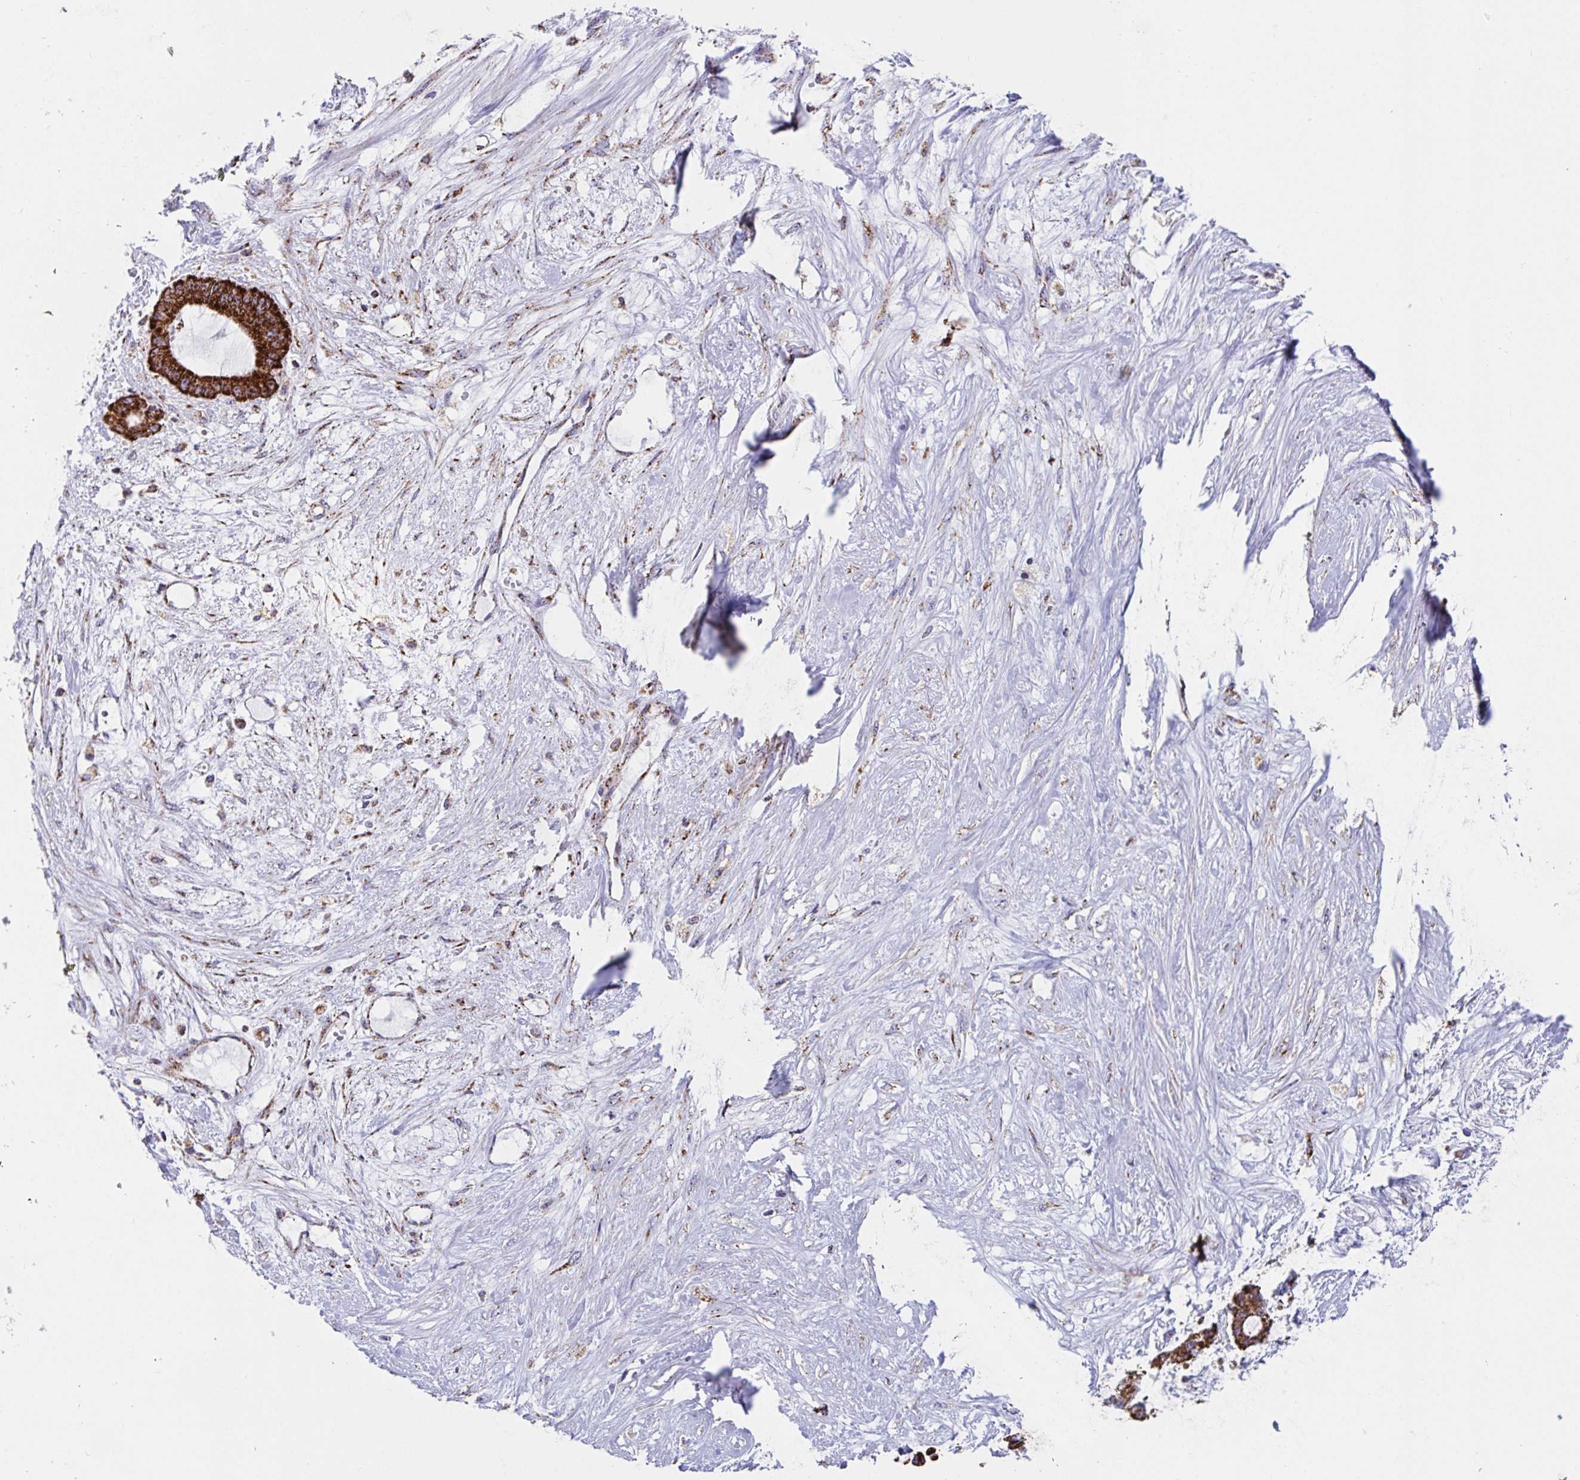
{"staining": {"intensity": "strong", "quantity": ">75%", "location": "cytoplasmic/membranous"}, "tissue": "liver cancer", "cell_type": "Tumor cells", "image_type": "cancer", "snomed": [{"axis": "morphology", "description": "Normal tissue, NOS"}, {"axis": "morphology", "description": "Cholangiocarcinoma"}, {"axis": "topography", "description": "Liver"}, {"axis": "topography", "description": "Peripheral nerve tissue"}], "caption": "This image shows immunohistochemistry staining of human liver cancer, with high strong cytoplasmic/membranous expression in approximately >75% of tumor cells.", "gene": "ATP5MJ", "patient": {"sex": "female", "age": 73}}